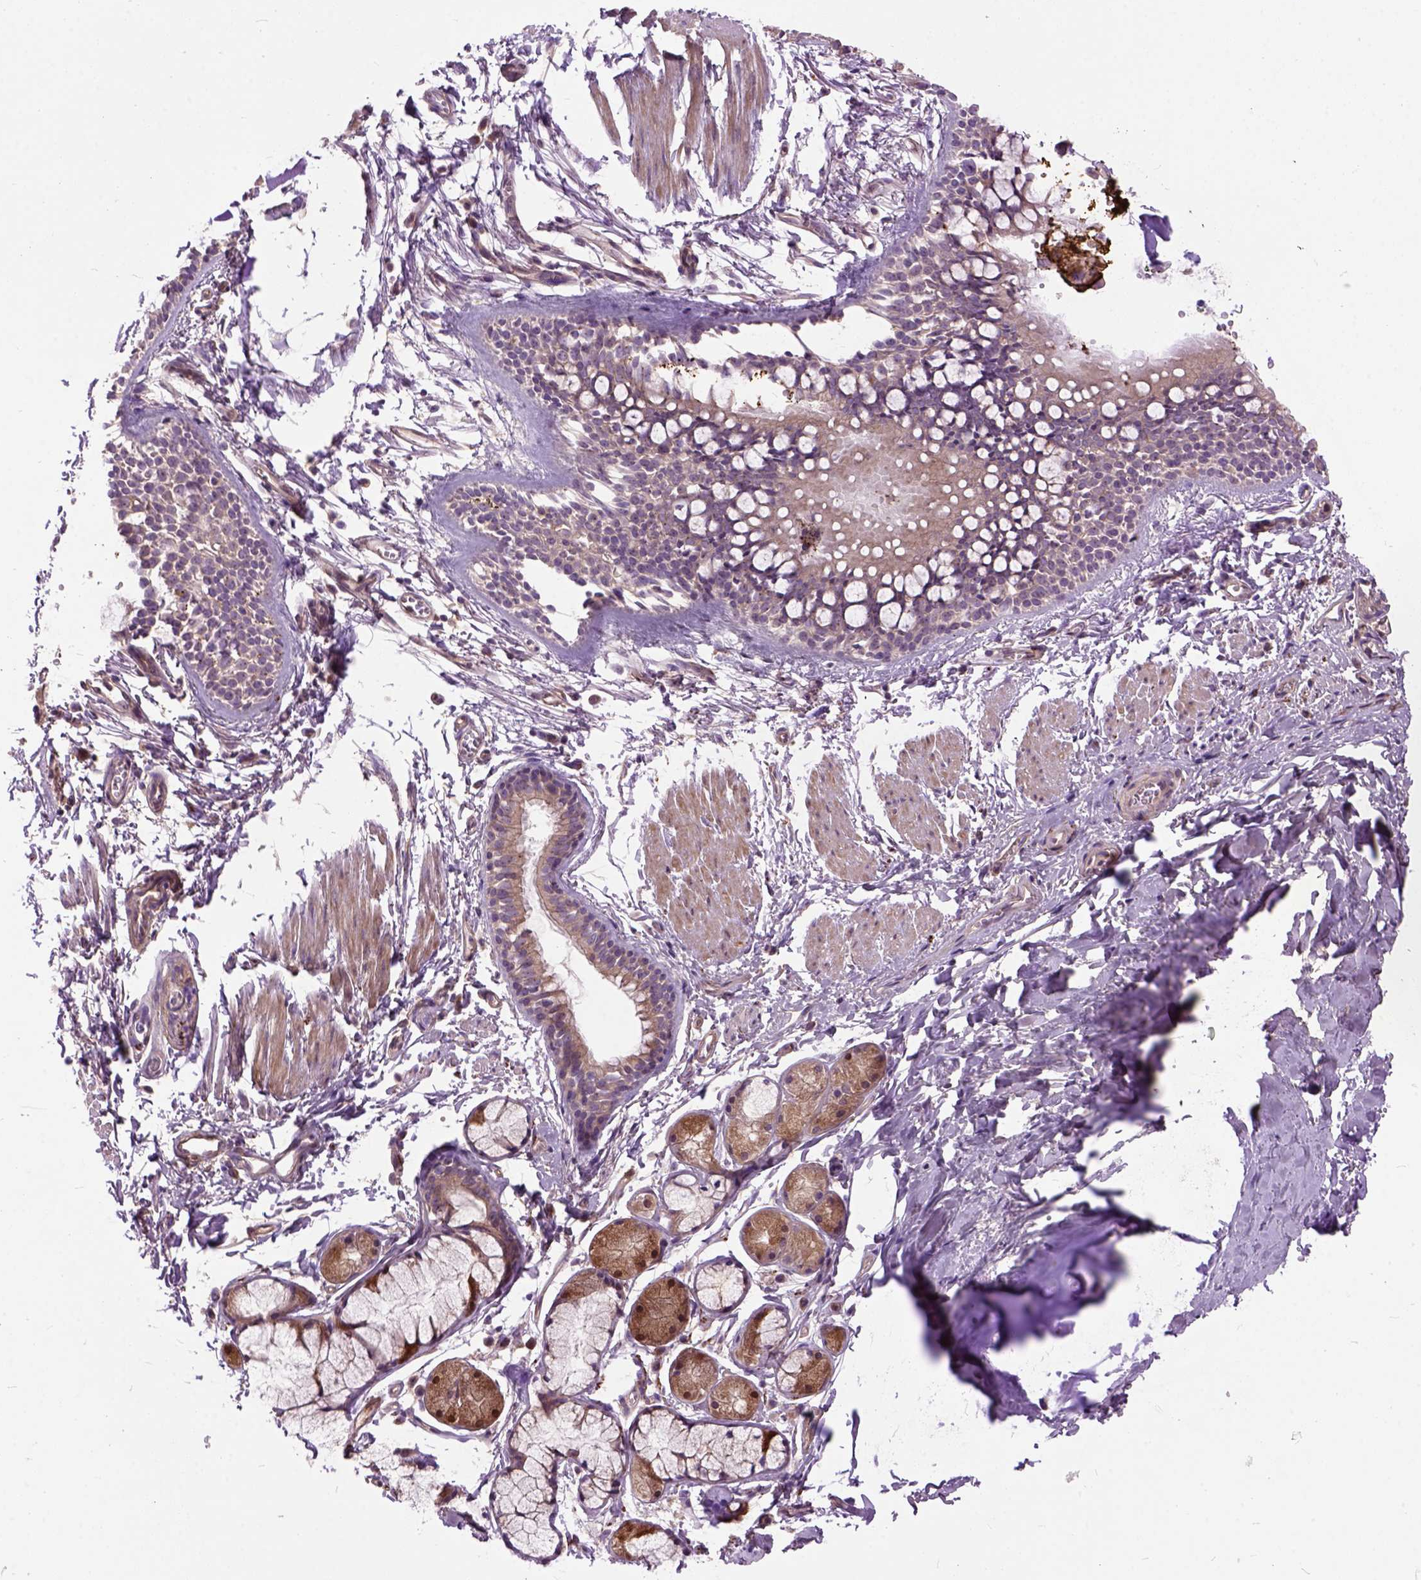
{"staining": {"intensity": "weak", "quantity": ">75%", "location": "cytoplasmic/membranous"}, "tissue": "bronchus", "cell_type": "Respiratory epithelial cells", "image_type": "normal", "snomed": [{"axis": "morphology", "description": "Normal tissue, NOS"}, {"axis": "topography", "description": "Bronchus"}], "caption": "Protein staining exhibits weak cytoplasmic/membranous staining in approximately >75% of respiratory epithelial cells in unremarkable bronchus.", "gene": "MAPT", "patient": {"sex": "female", "age": 59}}